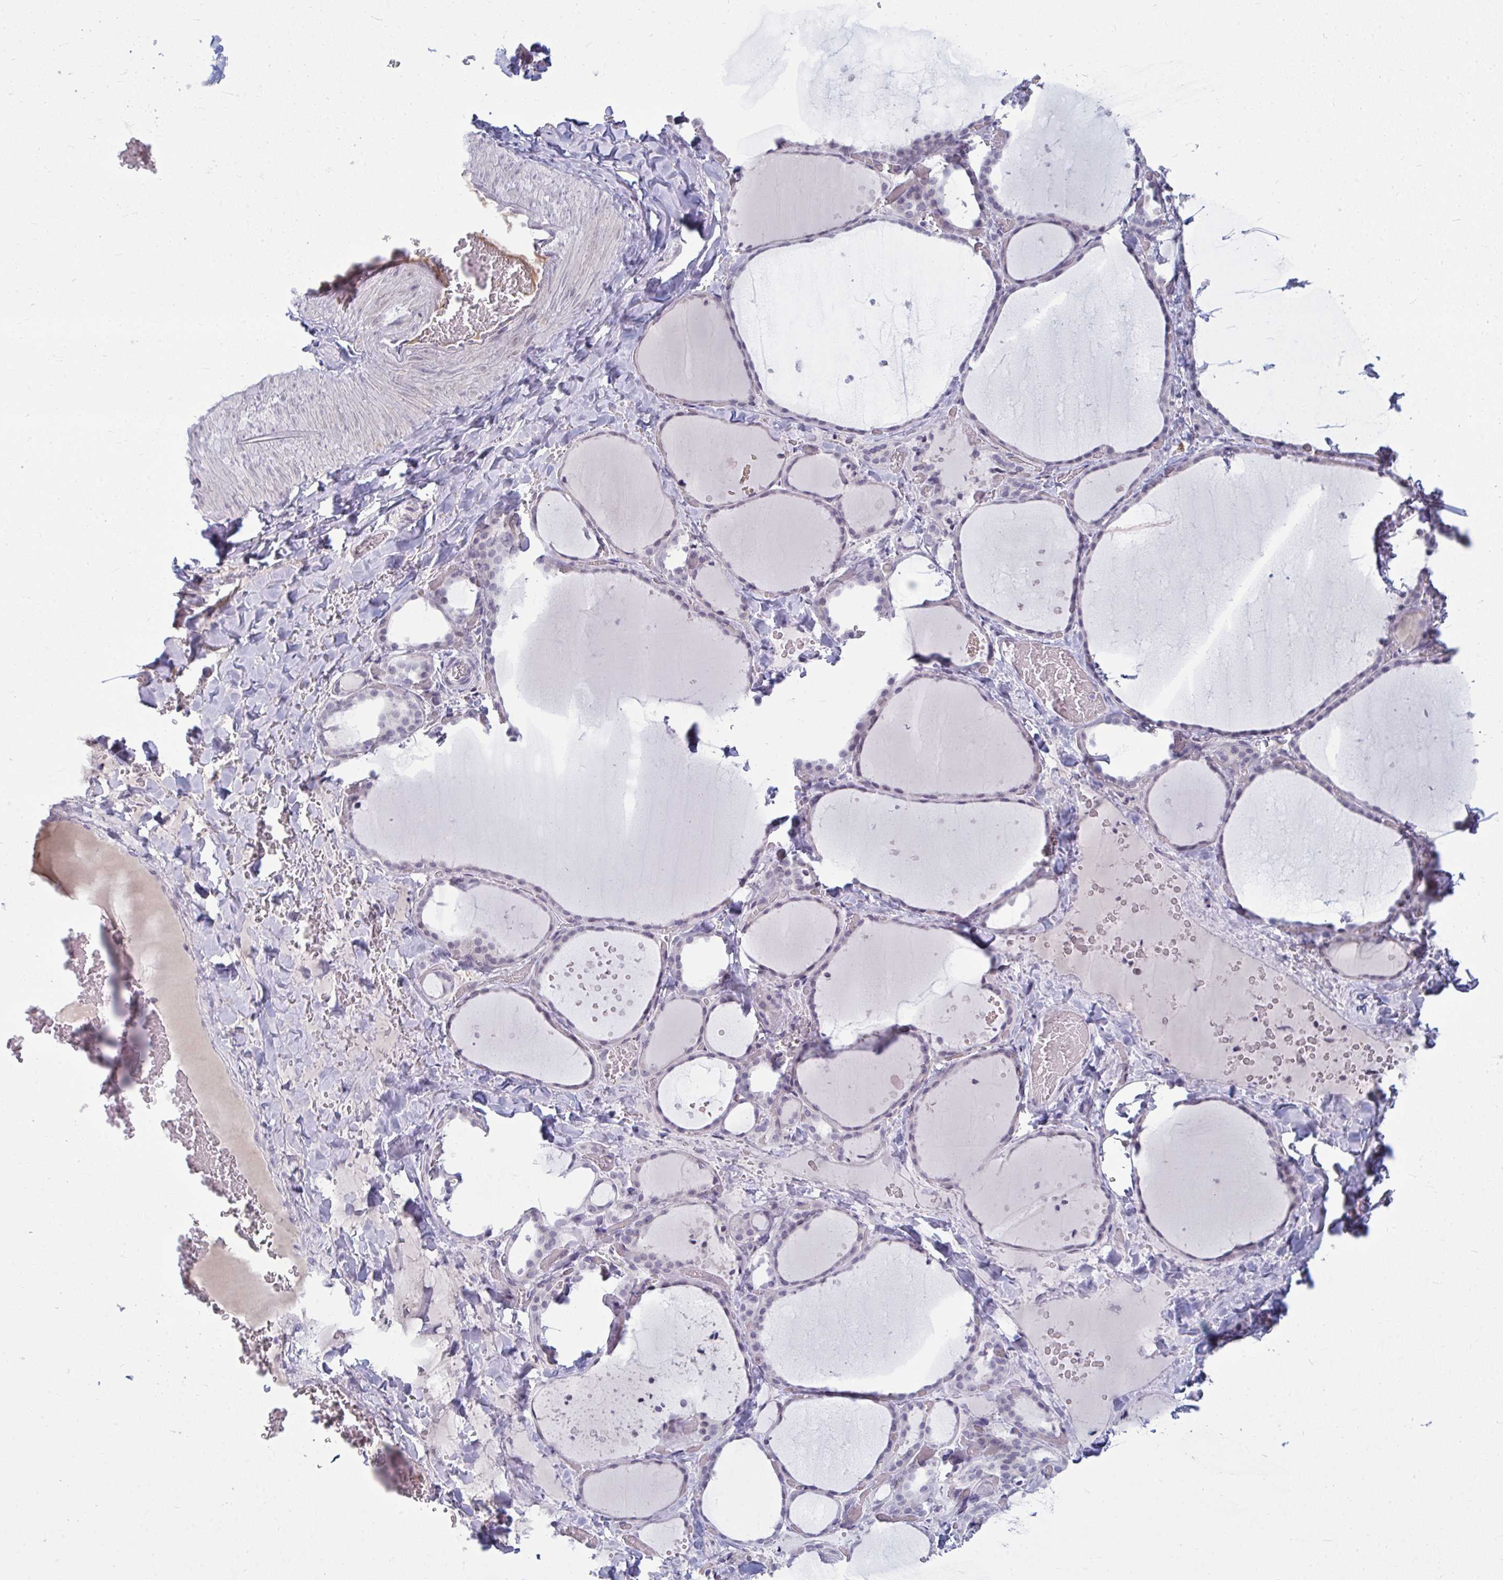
{"staining": {"intensity": "negative", "quantity": "none", "location": "none"}, "tissue": "thyroid gland", "cell_type": "Glandular cells", "image_type": "normal", "snomed": [{"axis": "morphology", "description": "Normal tissue, NOS"}, {"axis": "topography", "description": "Thyroid gland"}], "caption": "This photomicrograph is of normal thyroid gland stained with IHC to label a protein in brown with the nuclei are counter-stained blue. There is no staining in glandular cells.", "gene": "RNASEH1", "patient": {"sex": "female", "age": 36}}